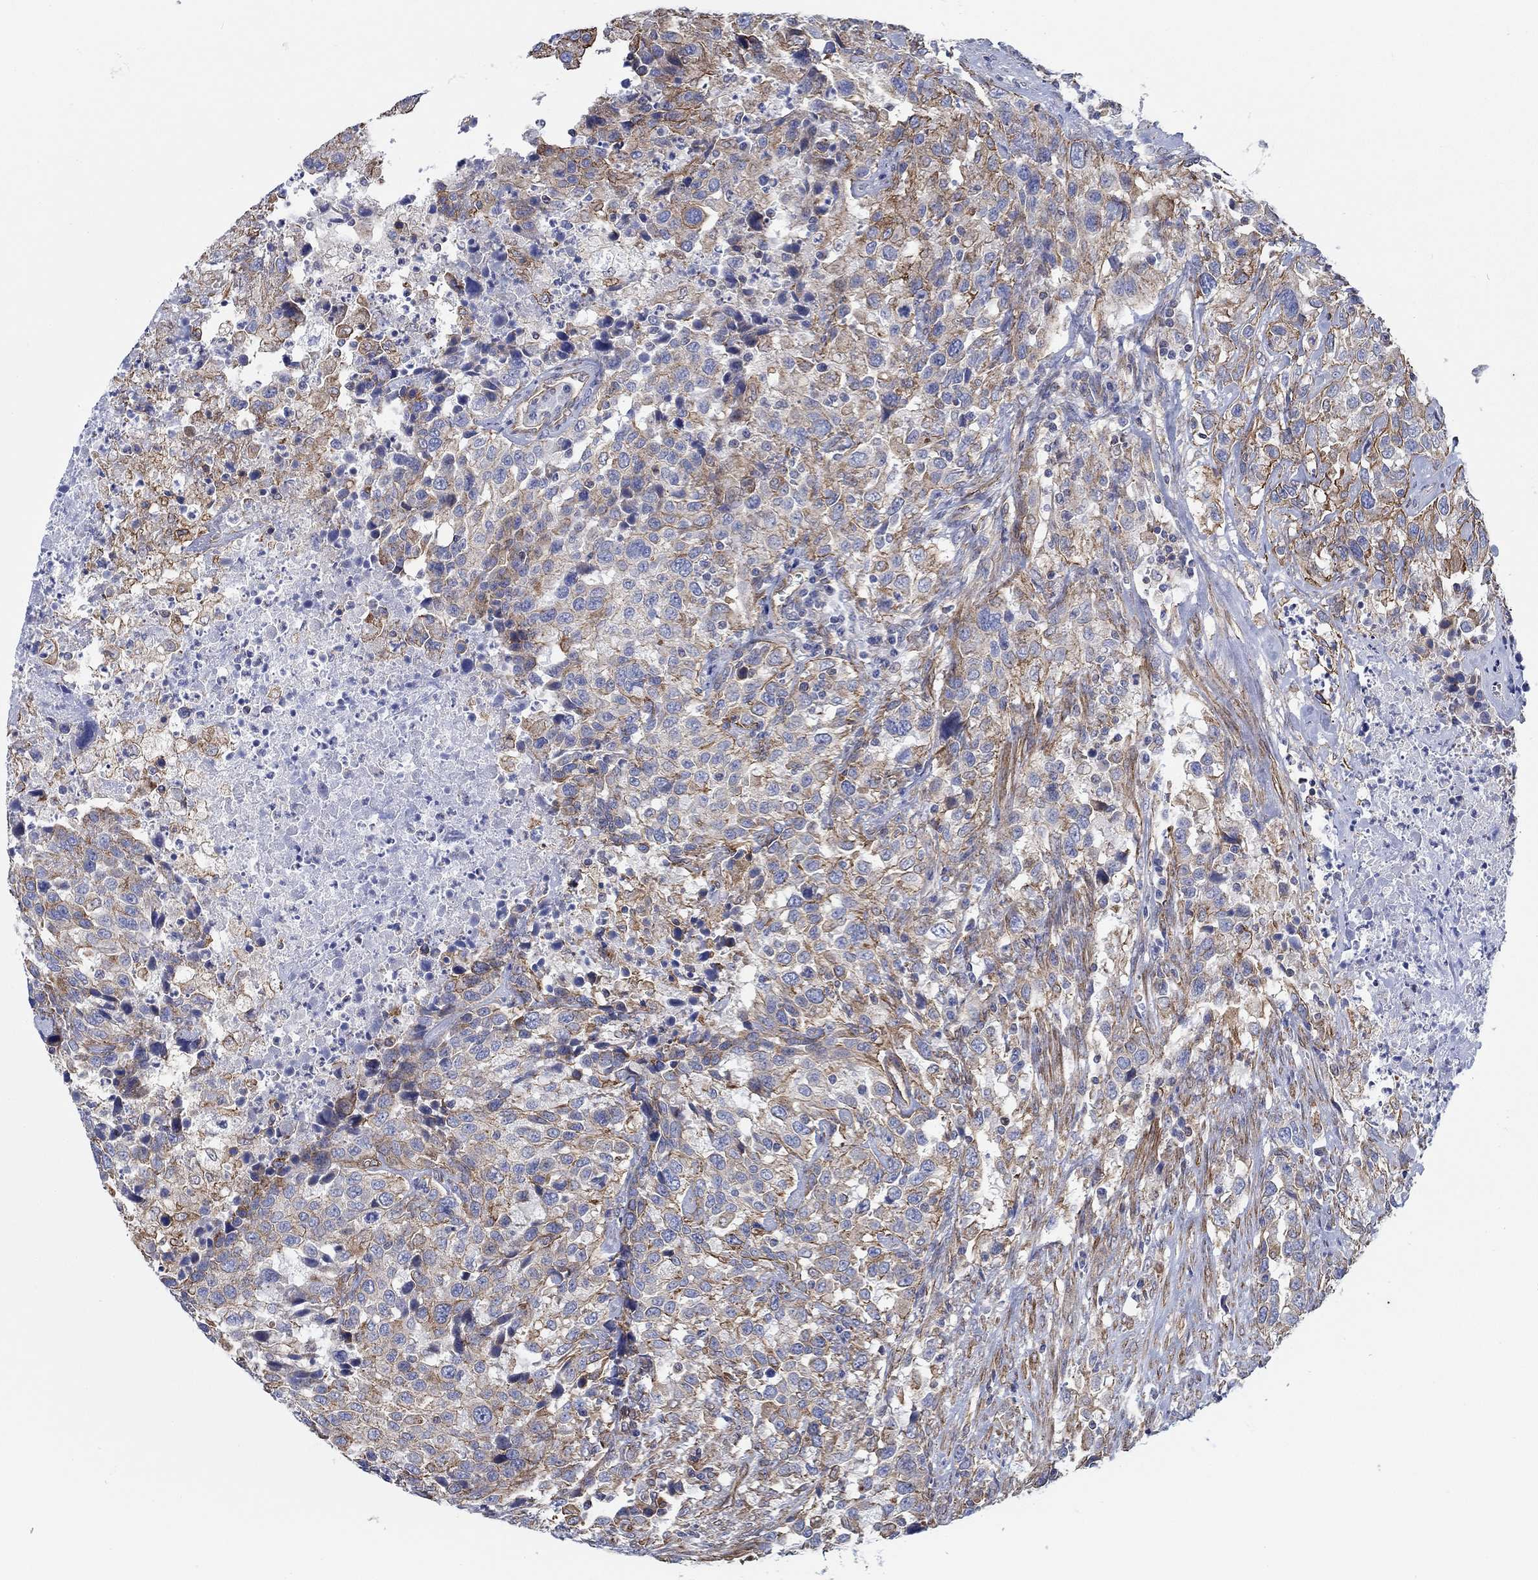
{"staining": {"intensity": "moderate", "quantity": "25%-75%", "location": "cytoplasmic/membranous"}, "tissue": "urothelial cancer", "cell_type": "Tumor cells", "image_type": "cancer", "snomed": [{"axis": "morphology", "description": "Urothelial carcinoma, NOS"}, {"axis": "morphology", "description": "Urothelial carcinoma, High grade"}, {"axis": "topography", "description": "Urinary bladder"}], "caption": "Urothelial cancer tissue reveals moderate cytoplasmic/membranous positivity in approximately 25%-75% of tumor cells (Brightfield microscopy of DAB IHC at high magnification).", "gene": "FMN1", "patient": {"sex": "female", "age": 64}}